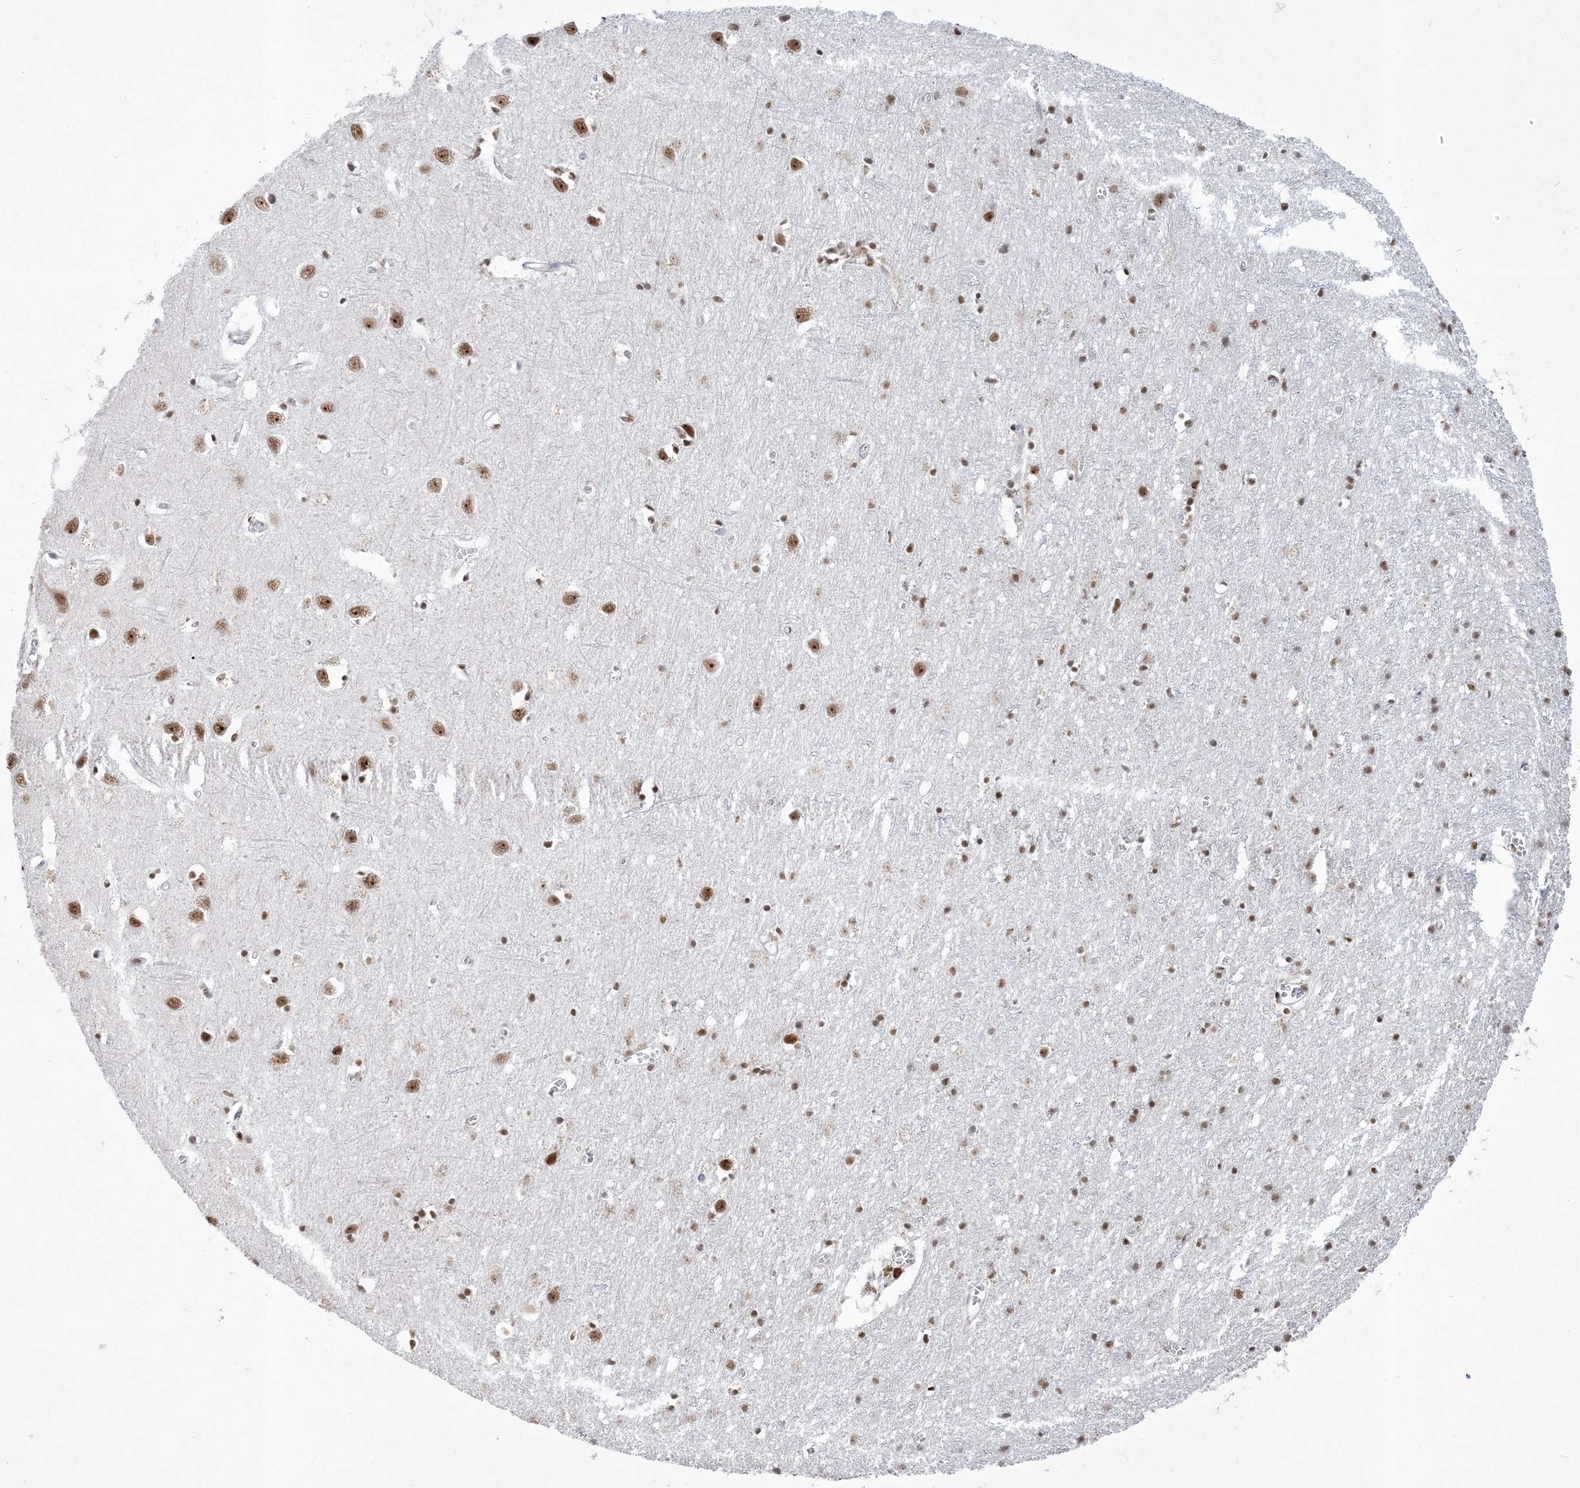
{"staining": {"intensity": "moderate", "quantity": ">75%", "location": "nuclear"}, "tissue": "cerebral cortex", "cell_type": "Endothelial cells", "image_type": "normal", "snomed": [{"axis": "morphology", "description": "Normal tissue, NOS"}, {"axis": "topography", "description": "Cerebral cortex"}], "caption": "A medium amount of moderate nuclear positivity is present in about >75% of endothelial cells in benign cerebral cortex. Immunohistochemistry (ihc) stains the protein of interest in brown and the nuclei are stained blue.", "gene": "PPIL2", "patient": {"sex": "female", "age": 64}}